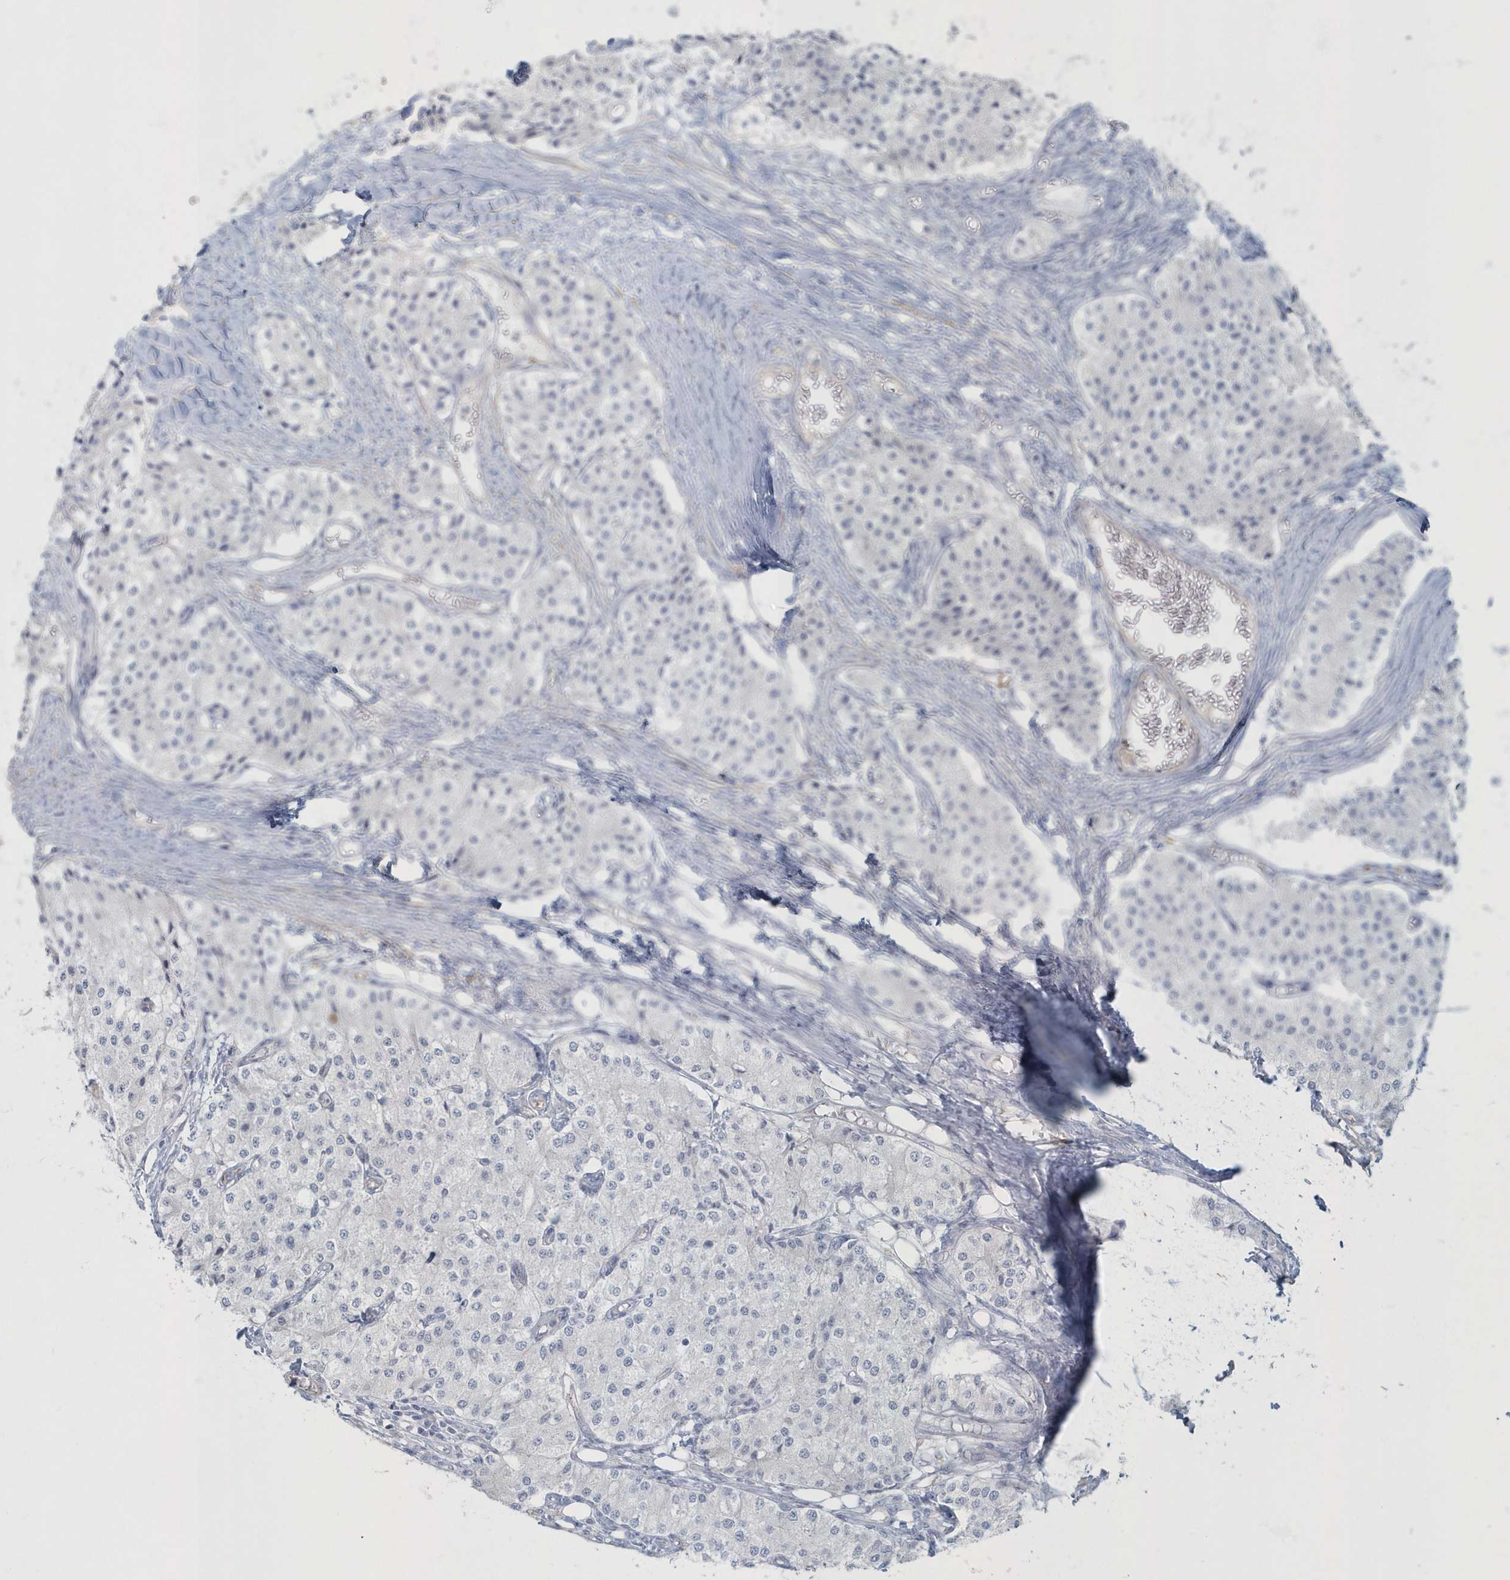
{"staining": {"intensity": "negative", "quantity": "none", "location": "none"}, "tissue": "carcinoid", "cell_type": "Tumor cells", "image_type": "cancer", "snomed": [{"axis": "morphology", "description": "Carcinoid, malignant, NOS"}, {"axis": "topography", "description": "Colon"}], "caption": "The IHC micrograph has no significant staining in tumor cells of malignant carcinoid tissue. (Stains: DAB (3,3'-diaminobenzidine) immunohistochemistry (IHC) with hematoxylin counter stain, Microscopy: brightfield microscopy at high magnification).", "gene": "MYOT", "patient": {"sex": "female", "age": 52}}